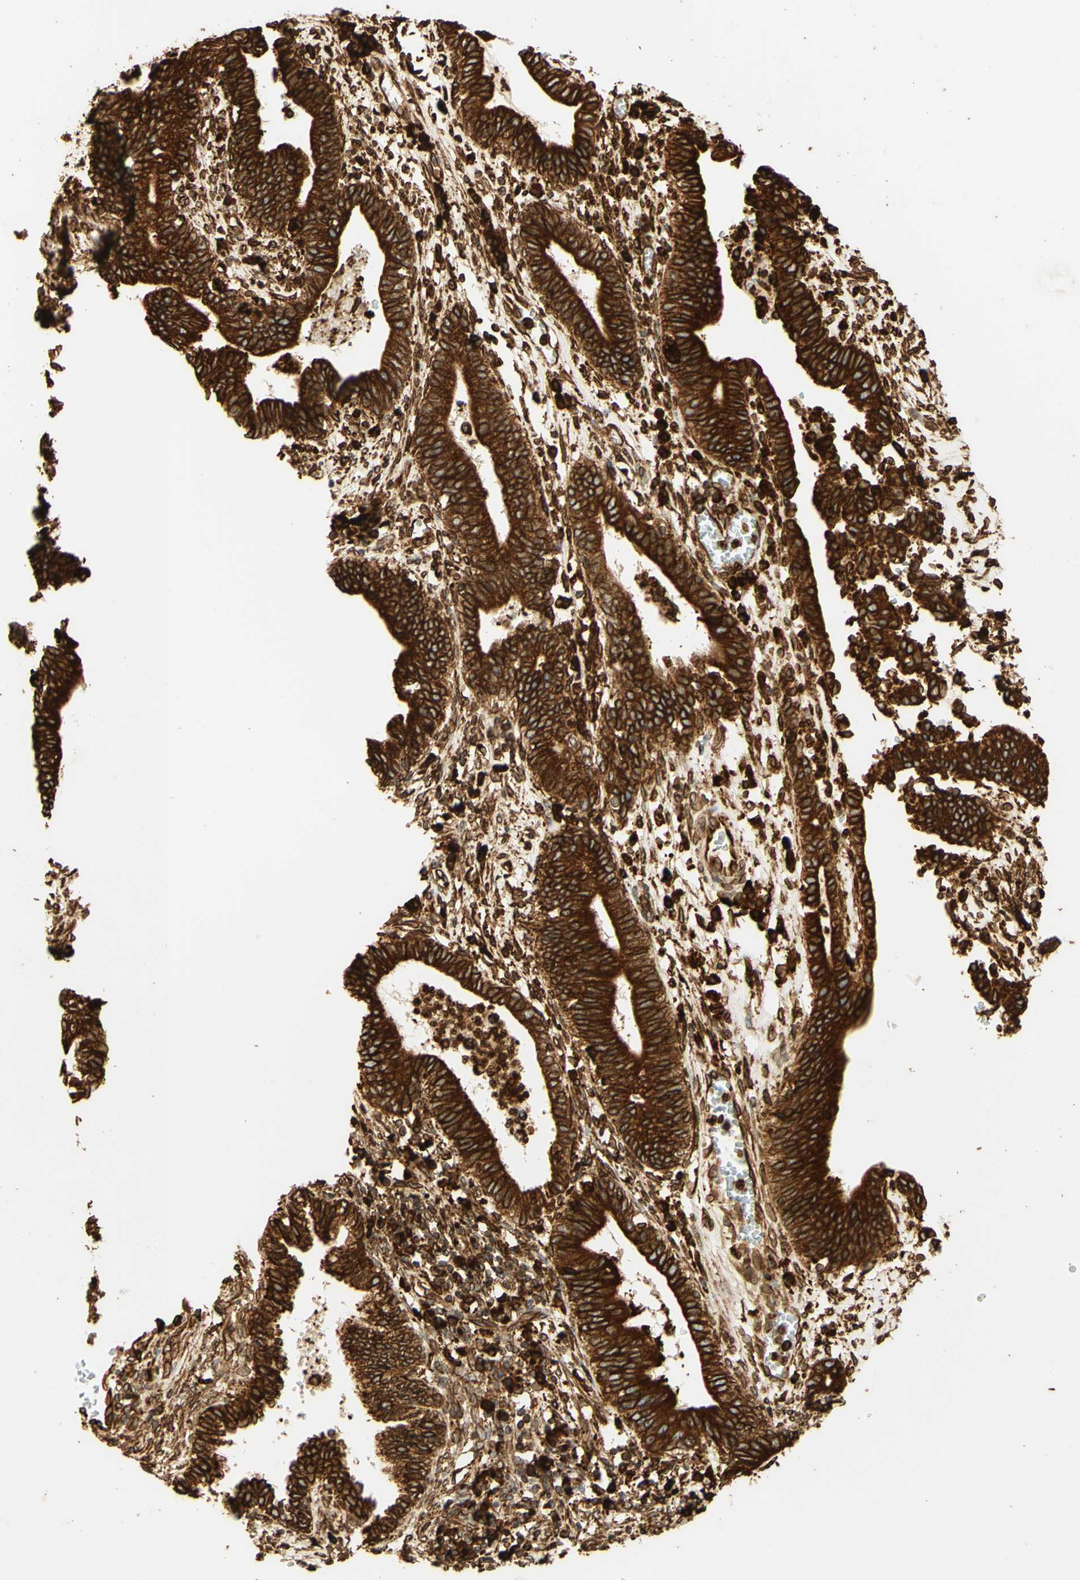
{"staining": {"intensity": "strong", "quantity": ">75%", "location": "cytoplasmic/membranous"}, "tissue": "cervical cancer", "cell_type": "Tumor cells", "image_type": "cancer", "snomed": [{"axis": "morphology", "description": "Adenocarcinoma, NOS"}, {"axis": "topography", "description": "Cervix"}], "caption": "Immunohistochemical staining of human cervical adenocarcinoma displays high levels of strong cytoplasmic/membranous protein positivity in about >75% of tumor cells.", "gene": "CANX", "patient": {"sex": "female", "age": 44}}